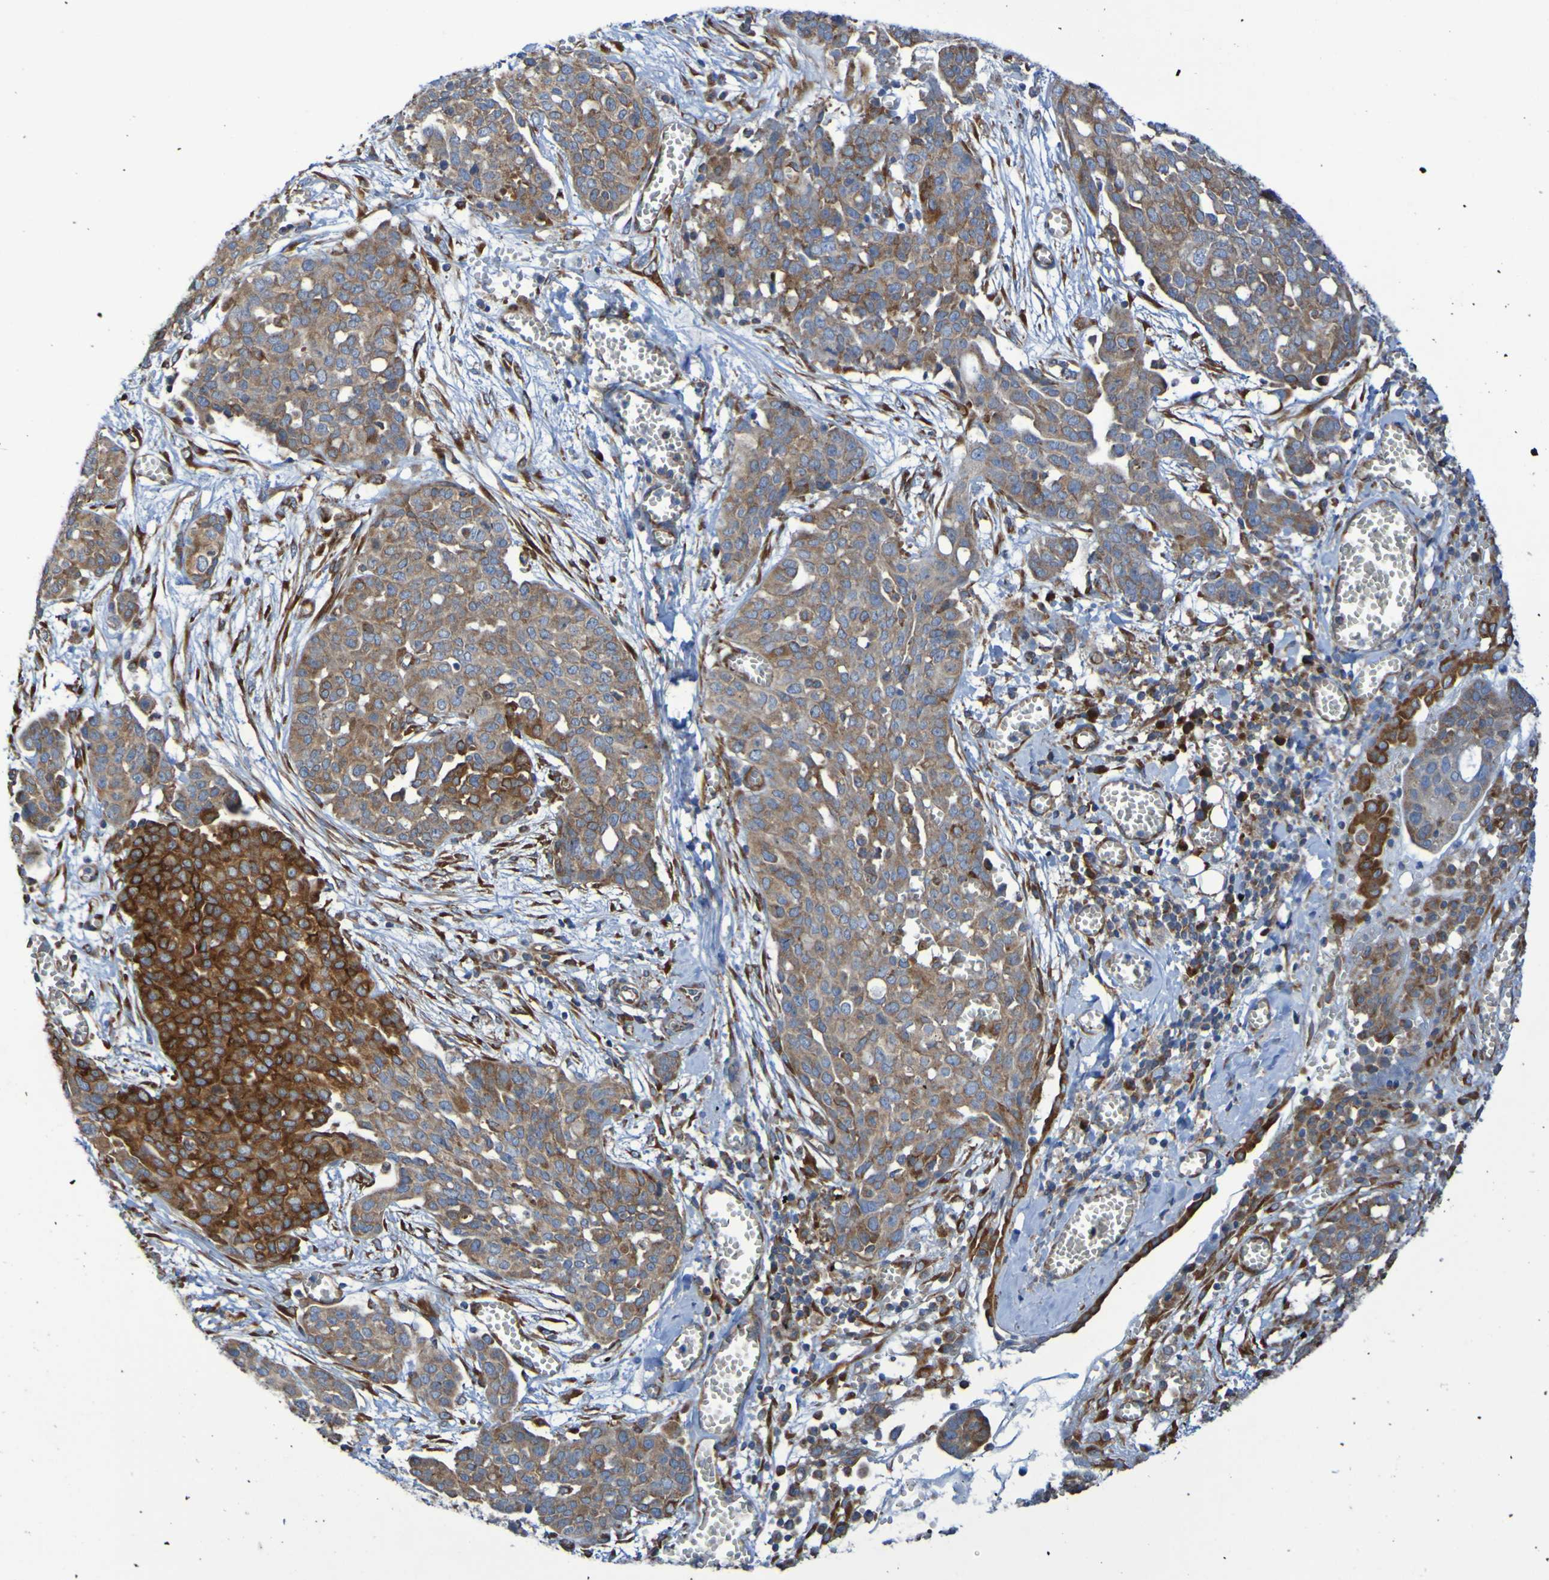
{"staining": {"intensity": "strong", "quantity": "25%-75%", "location": "cytoplasmic/membranous"}, "tissue": "ovarian cancer", "cell_type": "Tumor cells", "image_type": "cancer", "snomed": [{"axis": "morphology", "description": "Cystadenocarcinoma, serous, NOS"}, {"axis": "topography", "description": "Soft tissue"}, {"axis": "topography", "description": "Ovary"}], "caption": "Approximately 25%-75% of tumor cells in serous cystadenocarcinoma (ovarian) demonstrate strong cytoplasmic/membranous protein expression as visualized by brown immunohistochemical staining.", "gene": "FKBP3", "patient": {"sex": "female", "age": 57}}